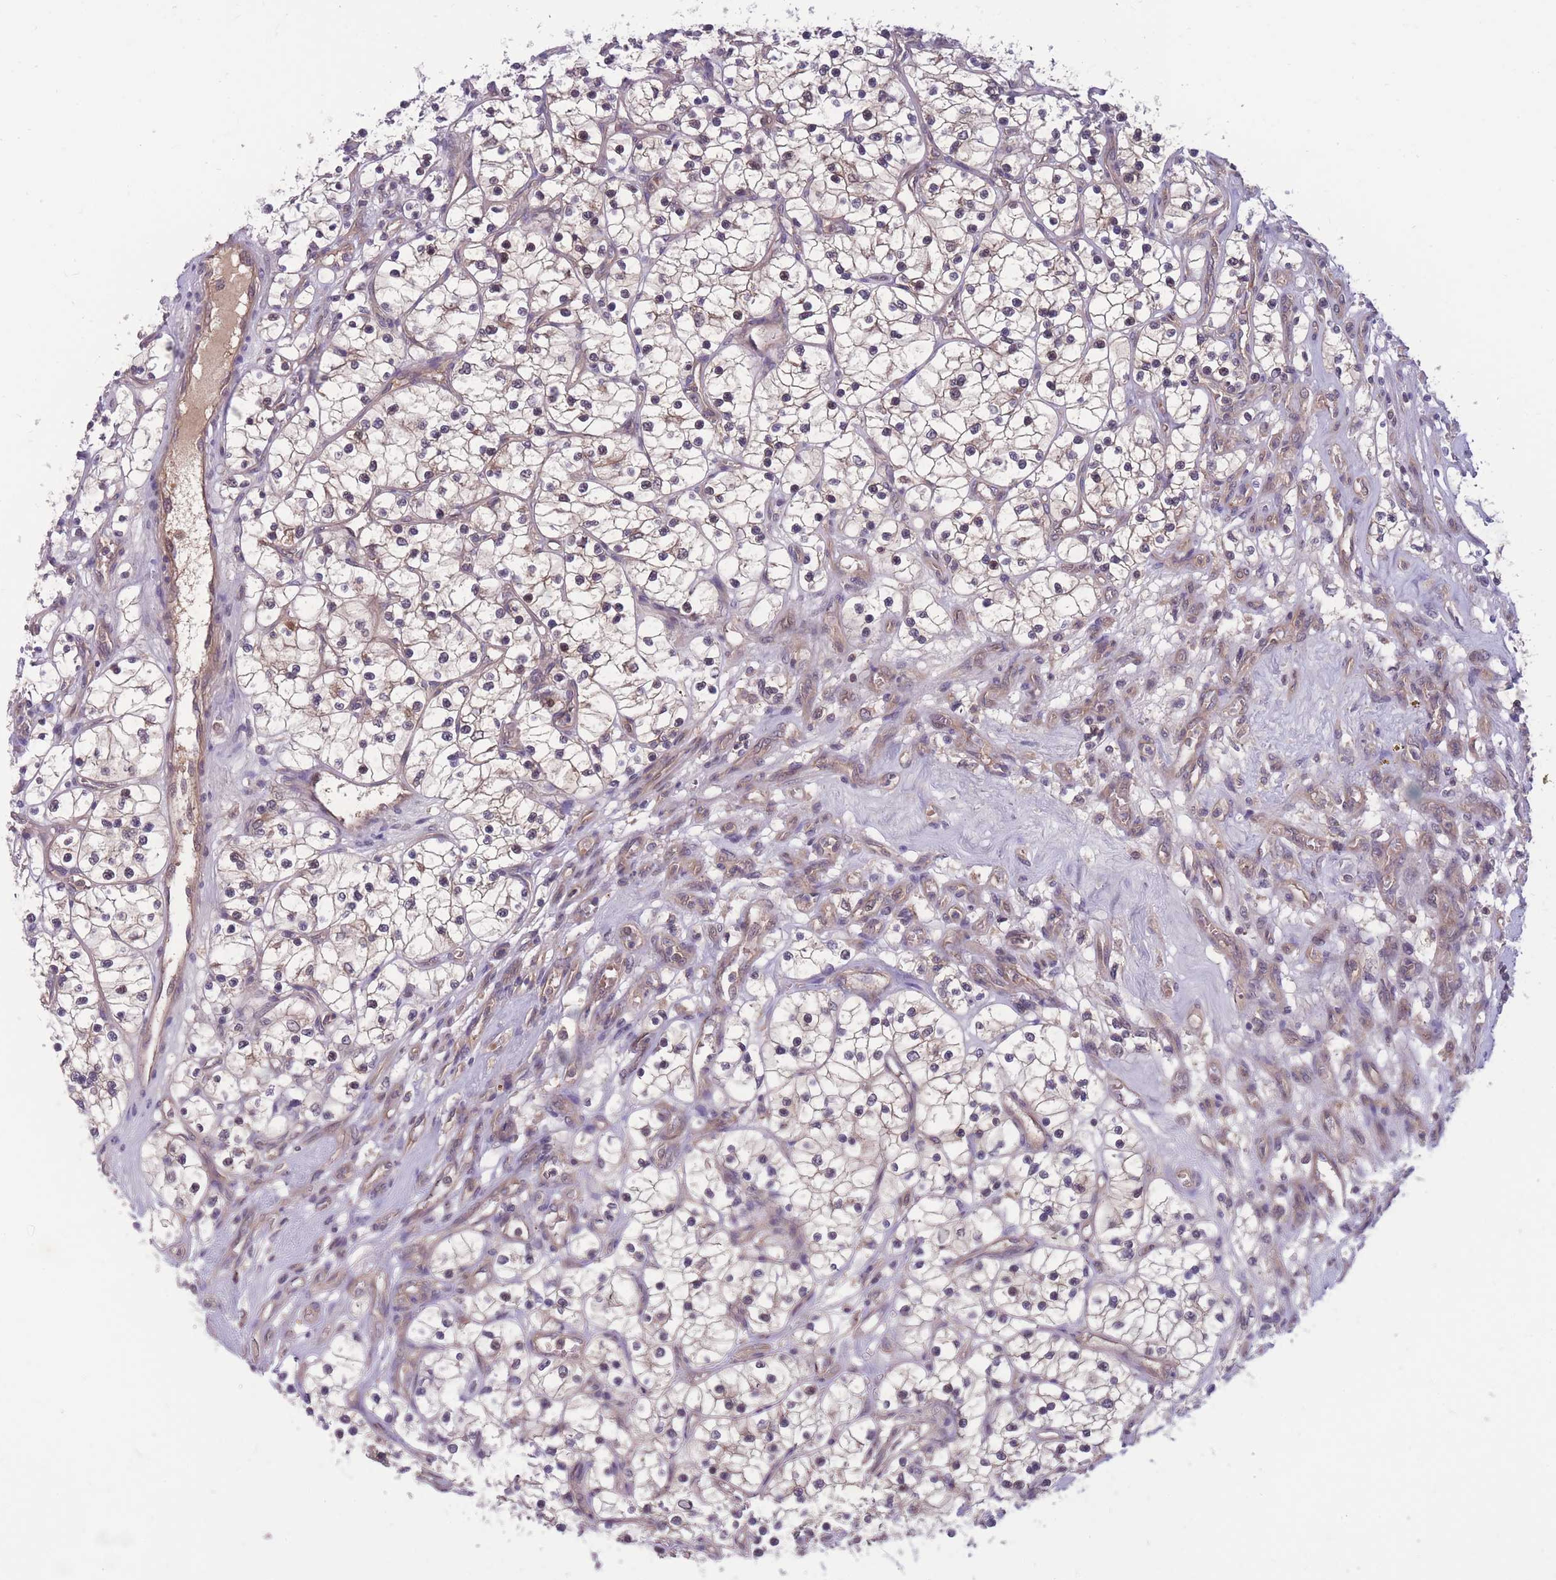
{"staining": {"intensity": "weak", "quantity": "<25%", "location": "cytoplasmic/membranous"}, "tissue": "renal cancer", "cell_type": "Tumor cells", "image_type": "cancer", "snomed": [{"axis": "morphology", "description": "Adenocarcinoma, NOS"}, {"axis": "topography", "description": "Kidney"}], "caption": "Immunohistochemical staining of adenocarcinoma (renal) shows no significant expression in tumor cells.", "gene": "UBE2N", "patient": {"sex": "female", "age": 69}}